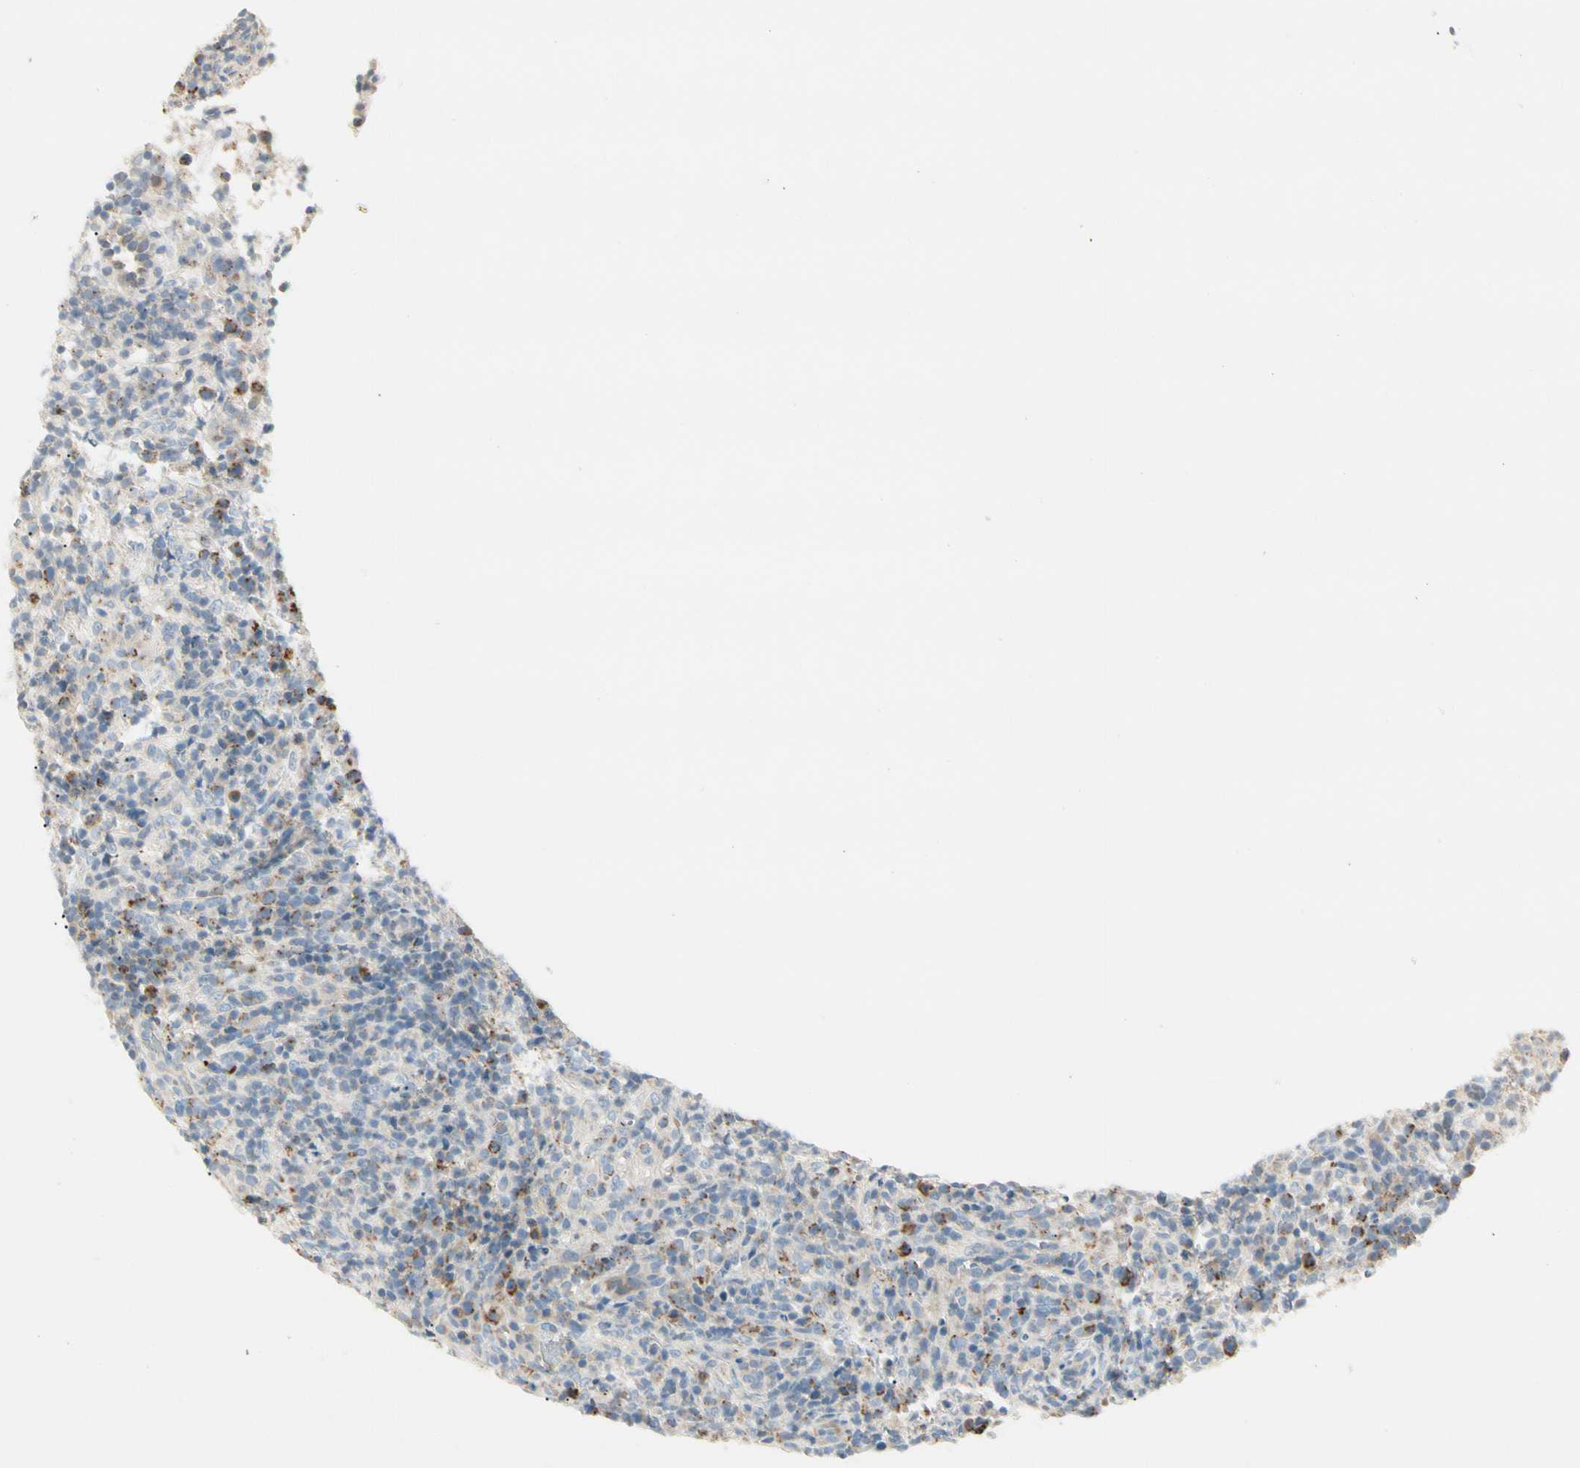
{"staining": {"intensity": "moderate", "quantity": "25%-75%", "location": "cytoplasmic/membranous"}, "tissue": "lymphoma", "cell_type": "Tumor cells", "image_type": "cancer", "snomed": [{"axis": "morphology", "description": "Malignant lymphoma, non-Hodgkin's type, High grade"}, {"axis": "topography", "description": "Lymph node"}], "caption": "Lymphoma stained with immunohistochemistry displays moderate cytoplasmic/membranous staining in approximately 25%-75% of tumor cells.", "gene": "ALDH18A1", "patient": {"sex": "female", "age": 76}}